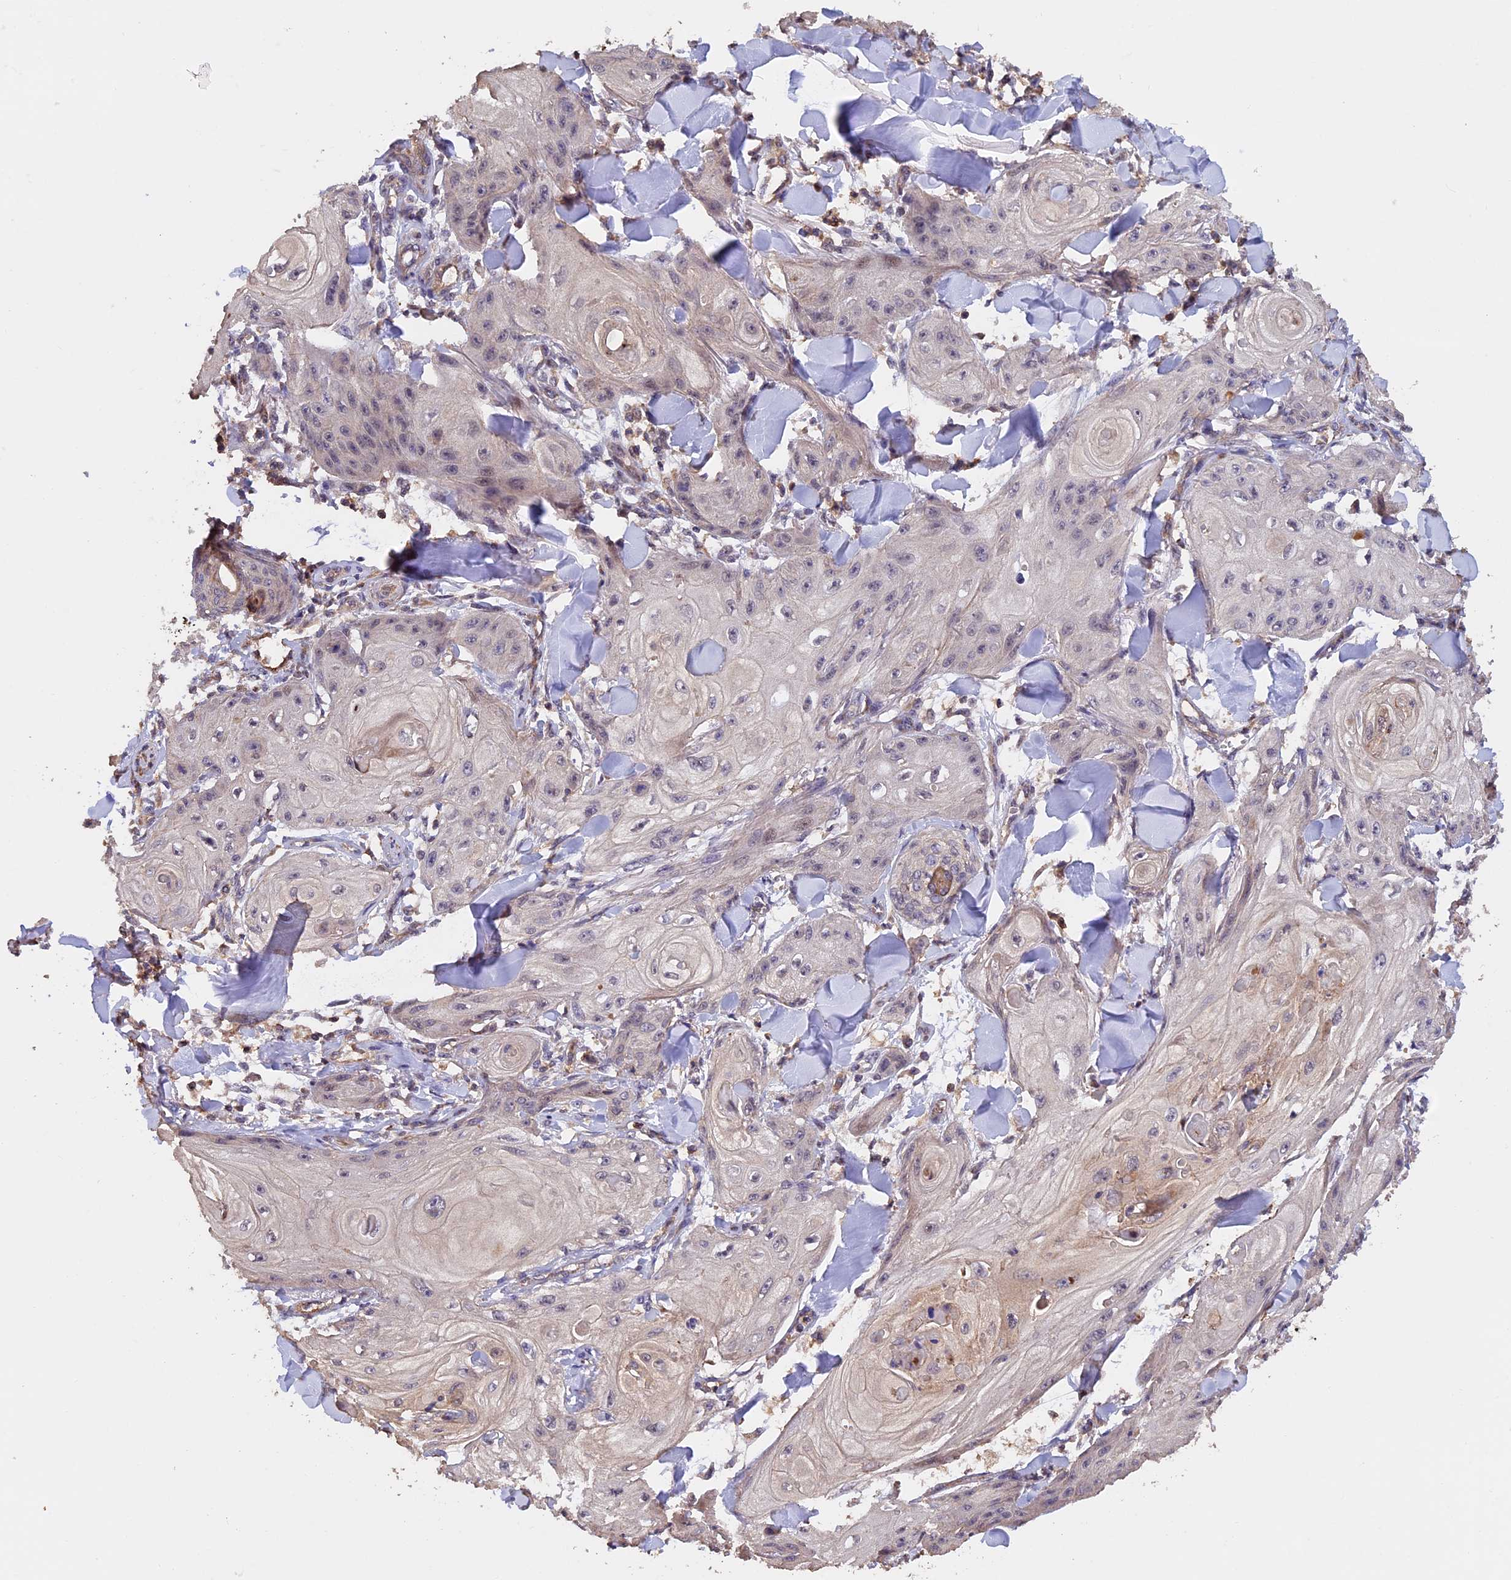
{"staining": {"intensity": "negative", "quantity": "none", "location": "none"}, "tissue": "skin cancer", "cell_type": "Tumor cells", "image_type": "cancer", "snomed": [{"axis": "morphology", "description": "Squamous cell carcinoma, NOS"}, {"axis": "topography", "description": "Skin"}], "caption": "This is a photomicrograph of IHC staining of skin cancer, which shows no staining in tumor cells.", "gene": "PKD2L2", "patient": {"sex": "male", "age": 74}}